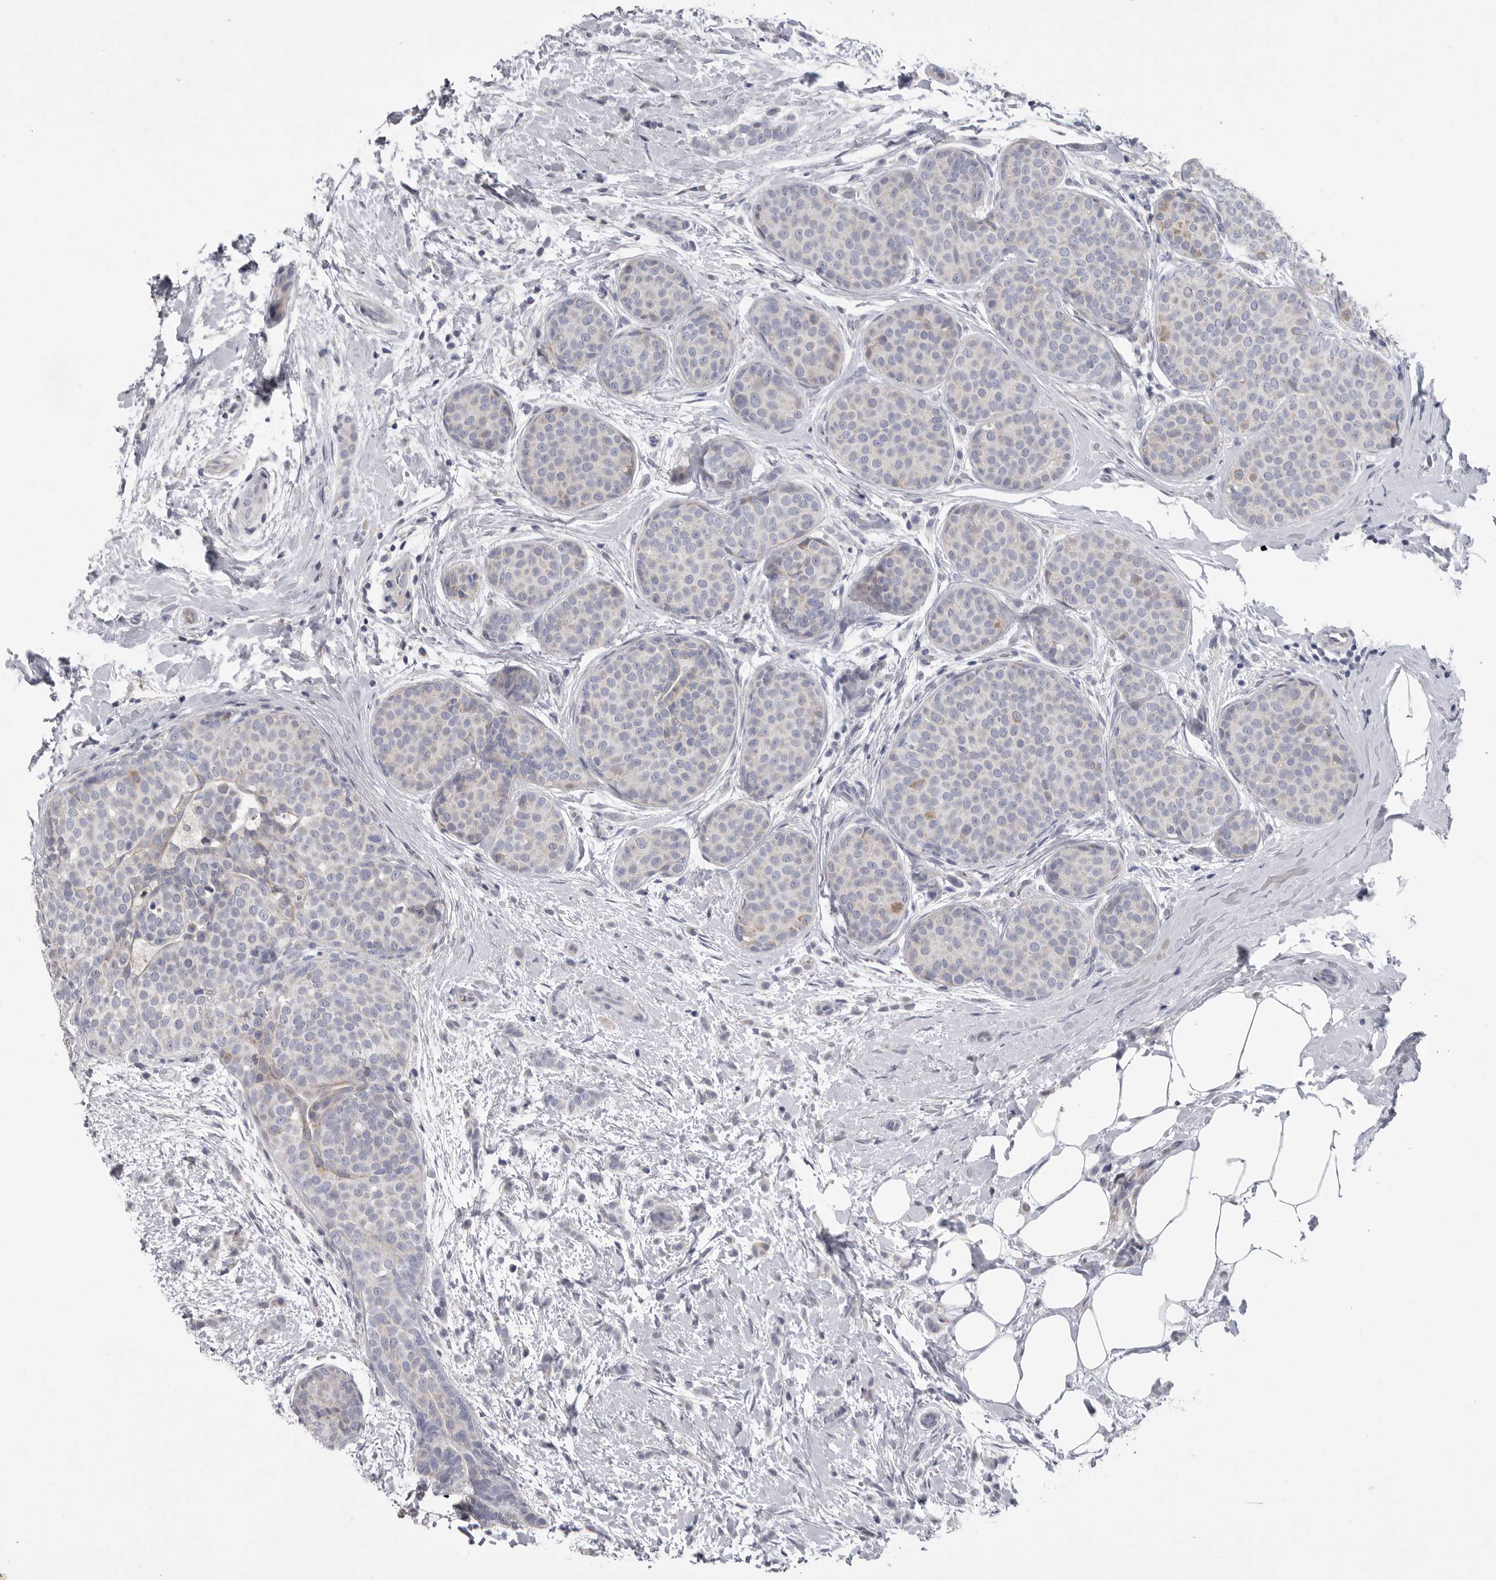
{"staining": {"intensity": "negative", "quantity": "none", "location": "none"}, "tissue": "breast cancer", "cell_type": "Tumor cells", "image_type": "cancer", "snomed": [{"axis": "morphology", "description": "Lobular carcinoma, in situ"}, {"axis": "morphology", "description": "Lobular carcinoma"}, {"axis": "topography", "description": "Breast"}], "caption": "High magnification brightfield microscopy of breast lobular carcinoma stained with DAB (brown) and counterstained with hematoxylin (blue): tumor cells show no significant positivity.", "gene": "CRP", "patient": {"sex": "female", "age": 41}}